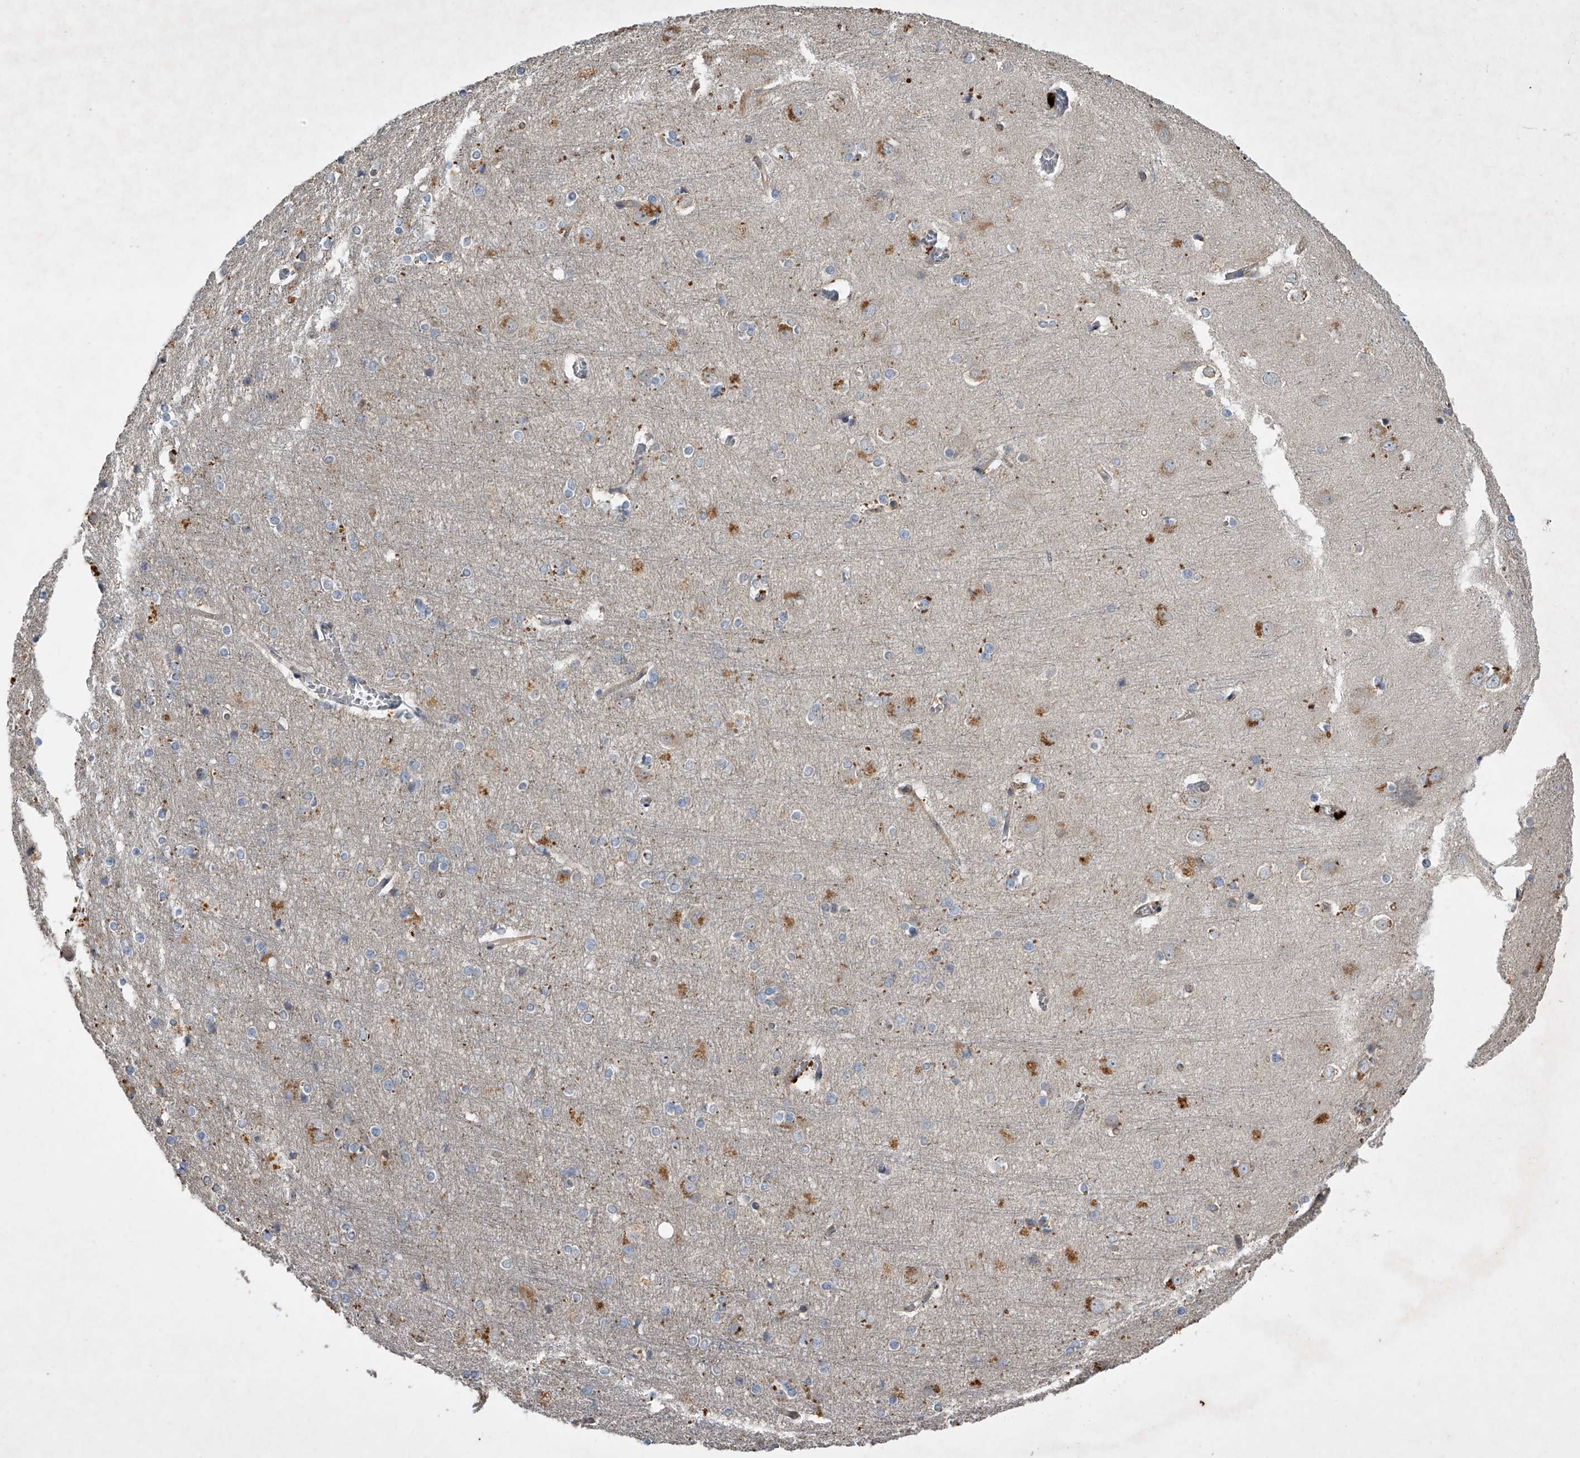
{"staining": {"intensity": "weak", "quantity": ">75%", "location": "cytoplasmic/membranous"}, "tissue": "cerebral cortex", "cell_type": "Endothelial cells", "image_type": "normal", "snomed": [{"axis": "morphology", "description": "Normal tissue, NOS"}, {"axis": "topography", "description": "Cerebral cortex"}], "caption": "Cerebral cortex was stained to show a protein in brown. There is low levels of weak cytoplasmic/membranous staining in about >75% of endothelial cells. Using DAB (brown) and hematoxylin (blue) stains, captured at high magnification using brightfield microscopy.", "gene": "DOCK9", "patient": {"sex": "male", "age": 54}}